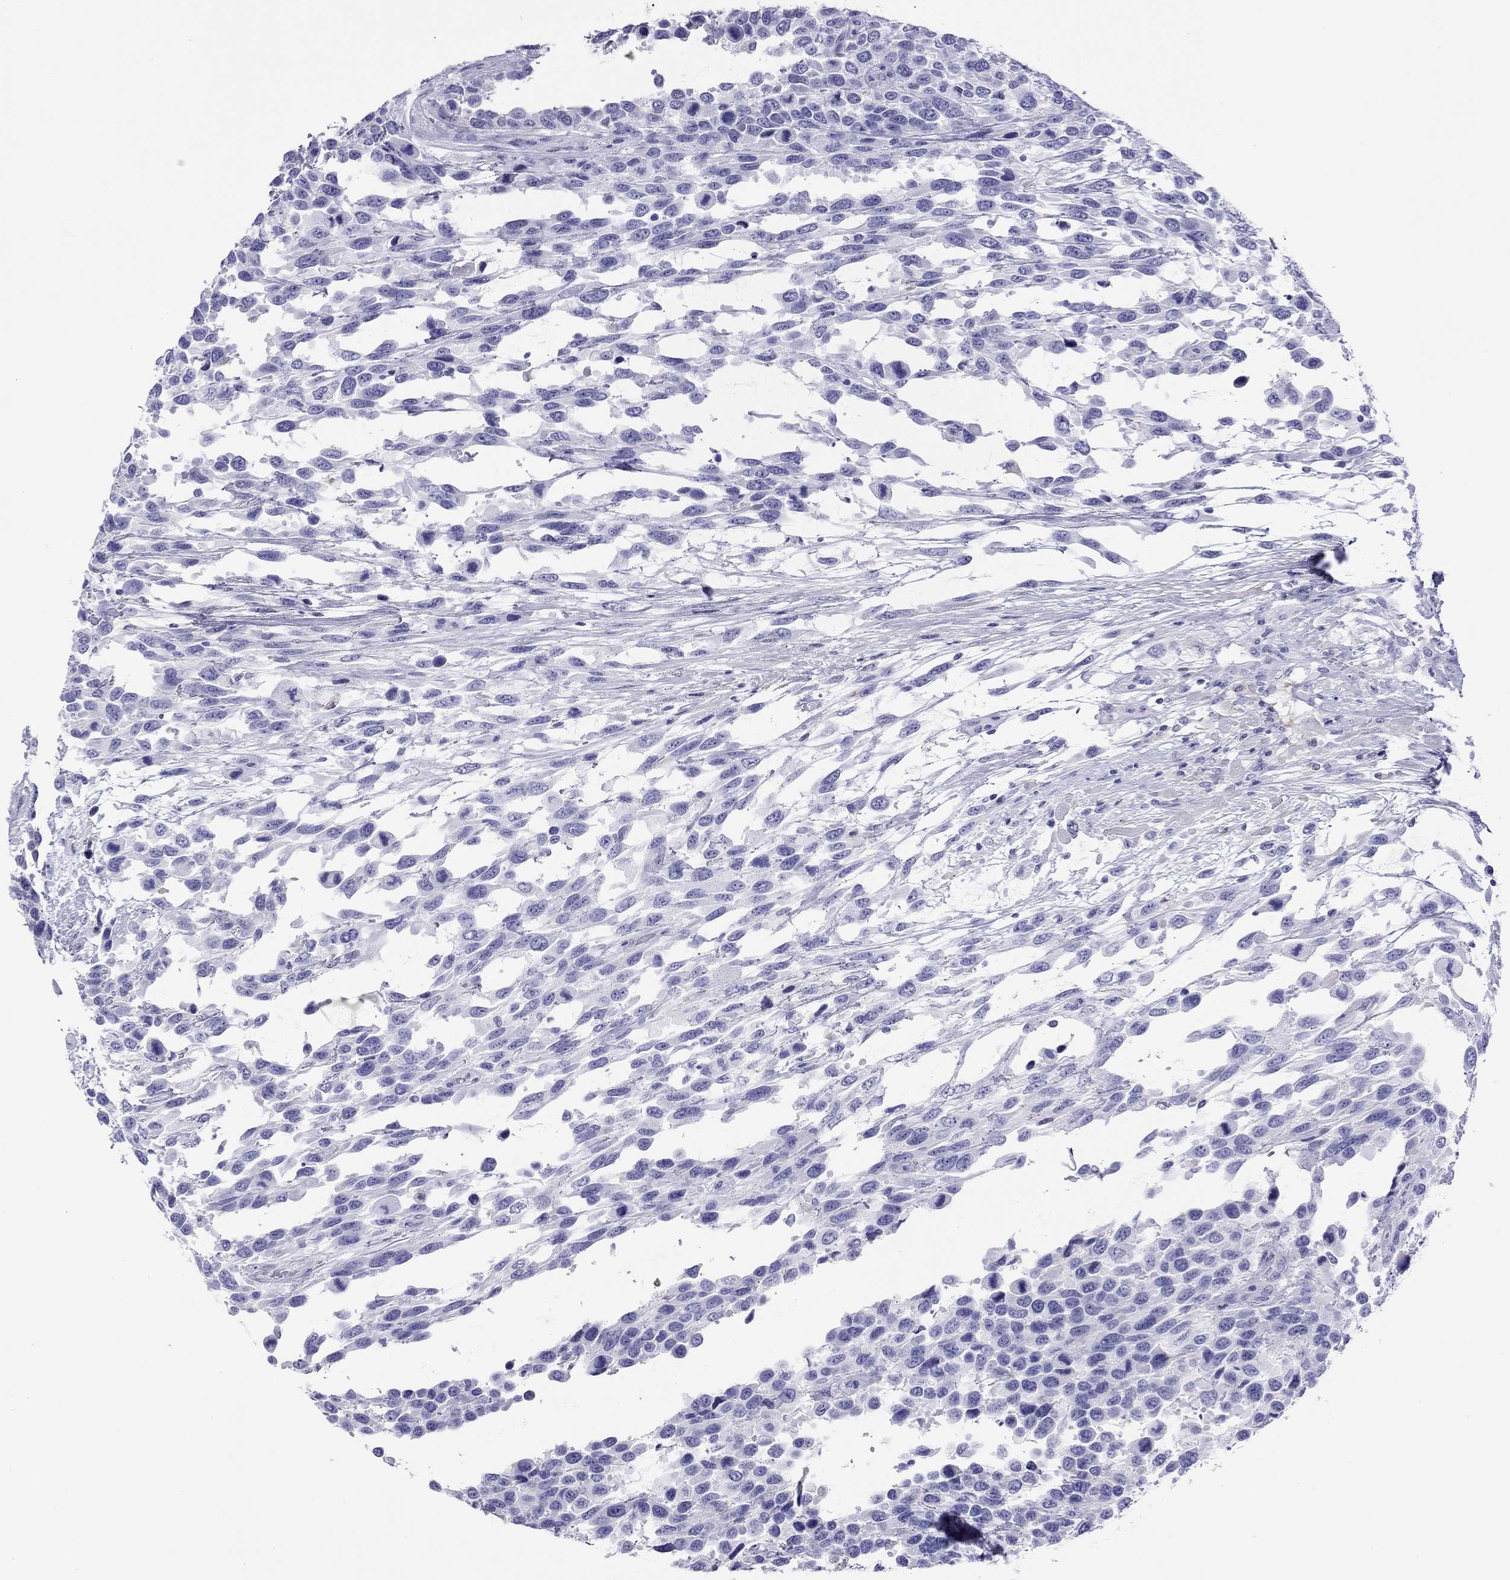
{"staining": {"intensity": "negative", "quantity": "none", "location": "none"}, "tissue": "urothelial cancer", "cell_type": "Tumor cells", "image_type": "cancer", "snomed": [{"axis": "morphology", "description": "Urothelial carcinoma, High grade"}, {"axis": "topography", "description": "Urinary bladder"}], "caption": "The micrograph shows no significant positivity in tumor cells of high-grade urothelial carcinoma.", "gene": "SLC30A8", "patient": {"sex": "female", "age": 70}}